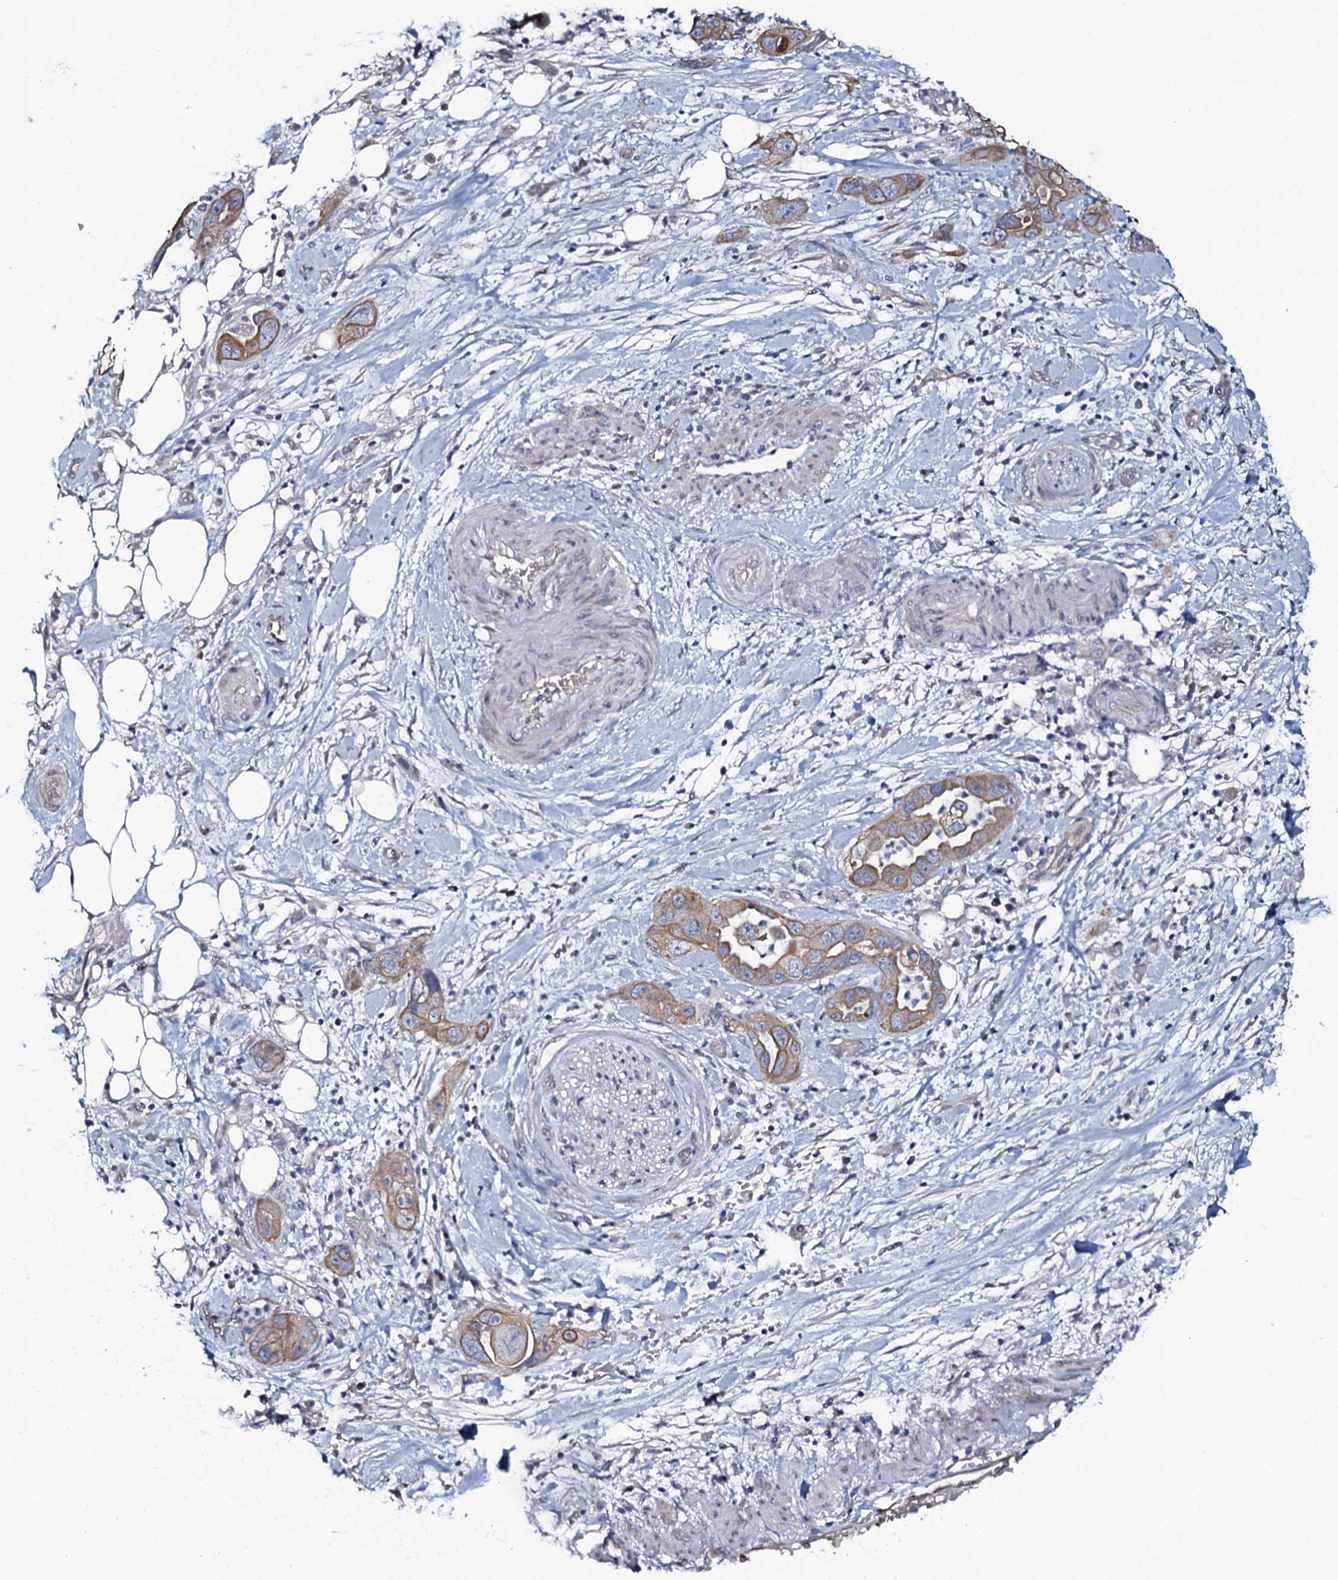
{"staining": {"intensity": "moderate", "quantity": ">75%", "location": "cytoplasmic/membranous"}, "tissue": "pancreatic cancer", "cell_type": "Tumor cells", "image_type": "cancer", "snomed": [{"axis": "morphology", "description": "Adenocarcinoma, NOS"}, {"axis": "topography", "description": "Pancreas"}], "caption": "An immunohistochemistry (IHC) photomicrograph of neoplastic tissue is shown. Protein staining in brown shows moderate cytoplasmic/membranous positivity in pancreatic cancer (adenocarcinoma) within tumor cells.", "gene": "C10orf88", "patient": {"sex": "female", "age": 71}}